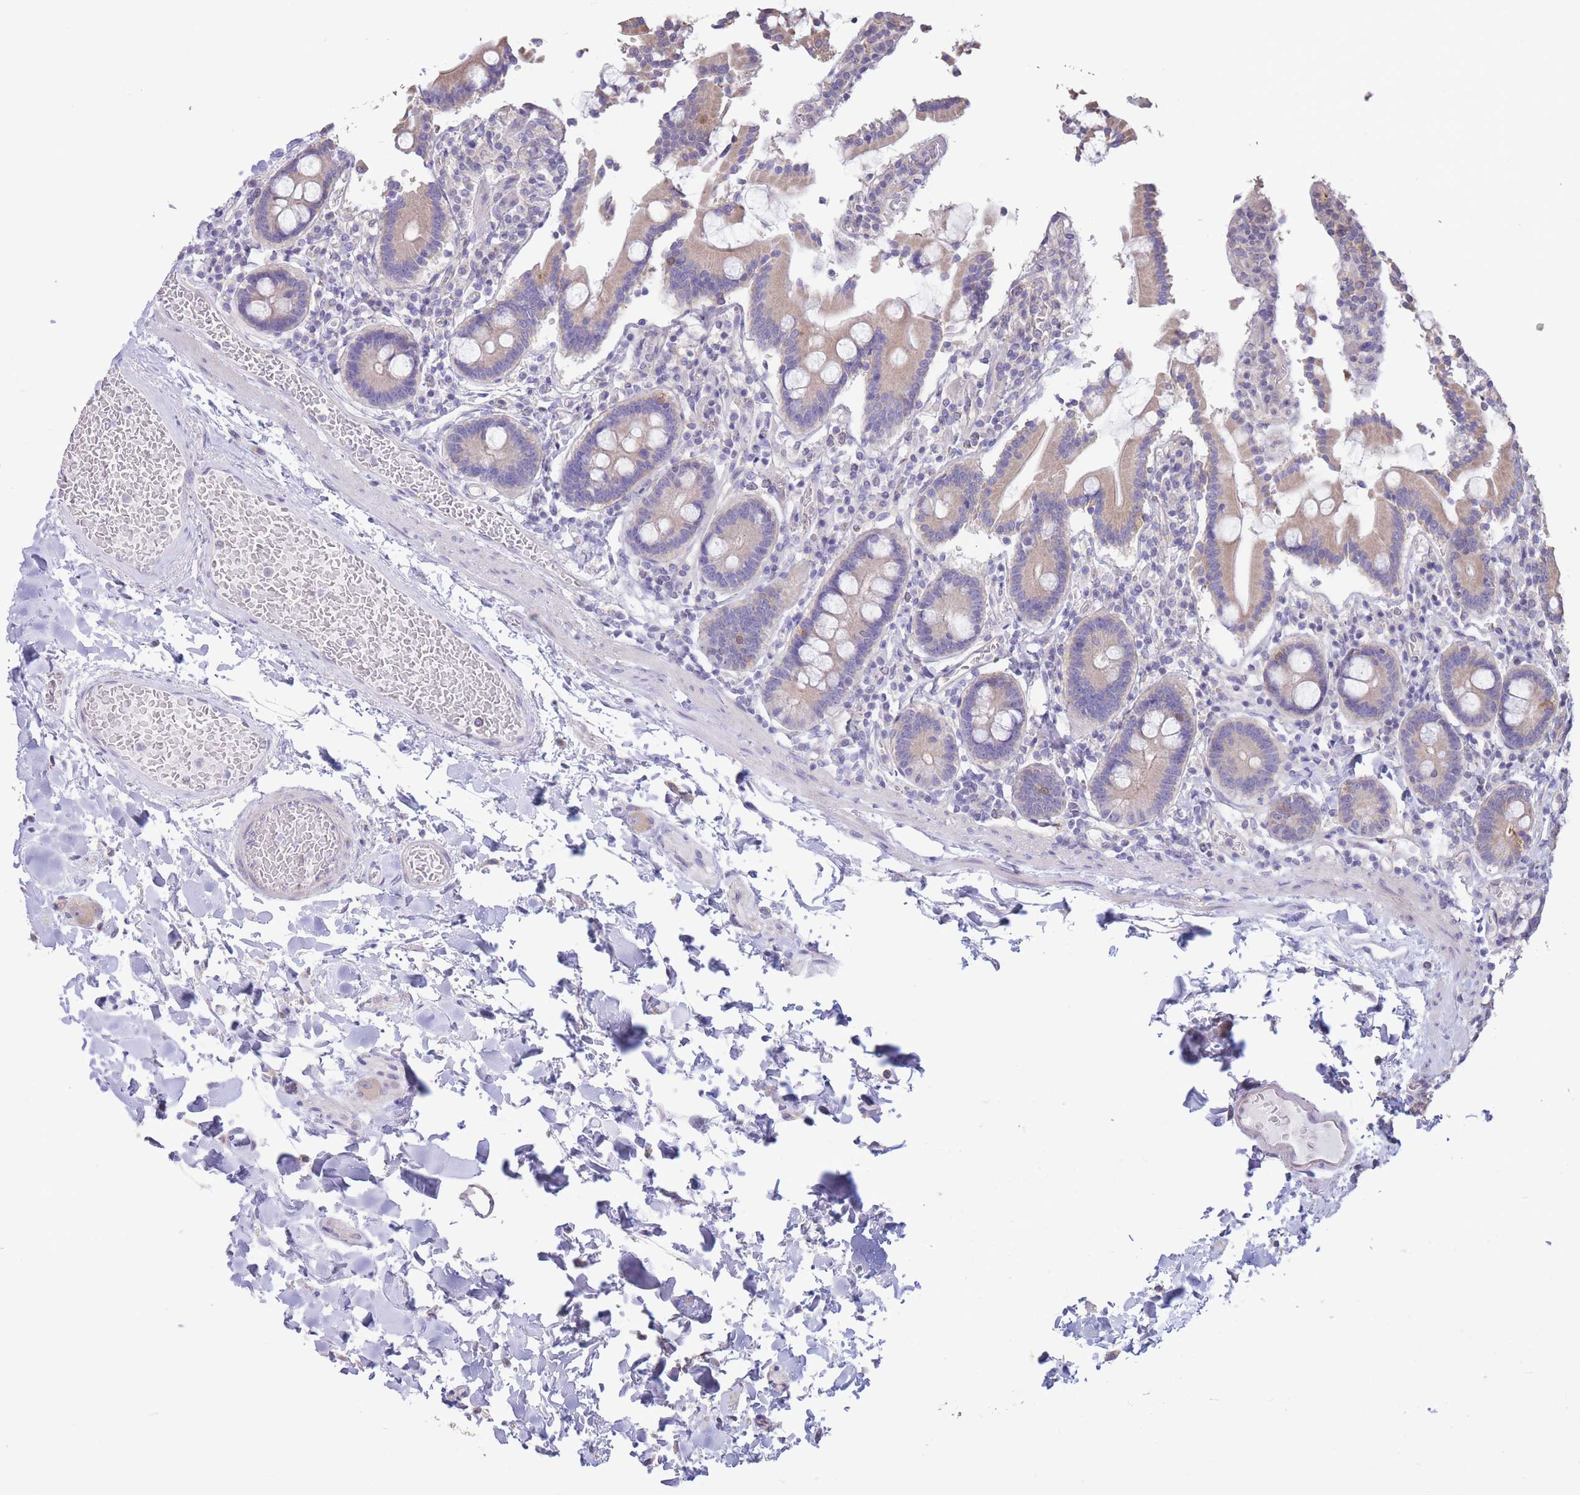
{"staining": {"intensity": "moderate", "quantity": "25%-75%", "location": "cytoplasmic/membranous"}, "tissue": "duodenum", "cell_type": "Glandular cells", "image_type": "normal", "snomed": [{"axis": "morphology", "description": "Normal tissue, NOS"}, {"axis": "topography", "description": "Duodenum"}], "caption": "This is an image of immunohistochemistry (IHC) staining of normal duodenum, which shows moderate staining in the cytoplasmic/membranous of glandular cells.", "gene": "ALS2CL", "patient": {"sex": "male", "age": 55}}